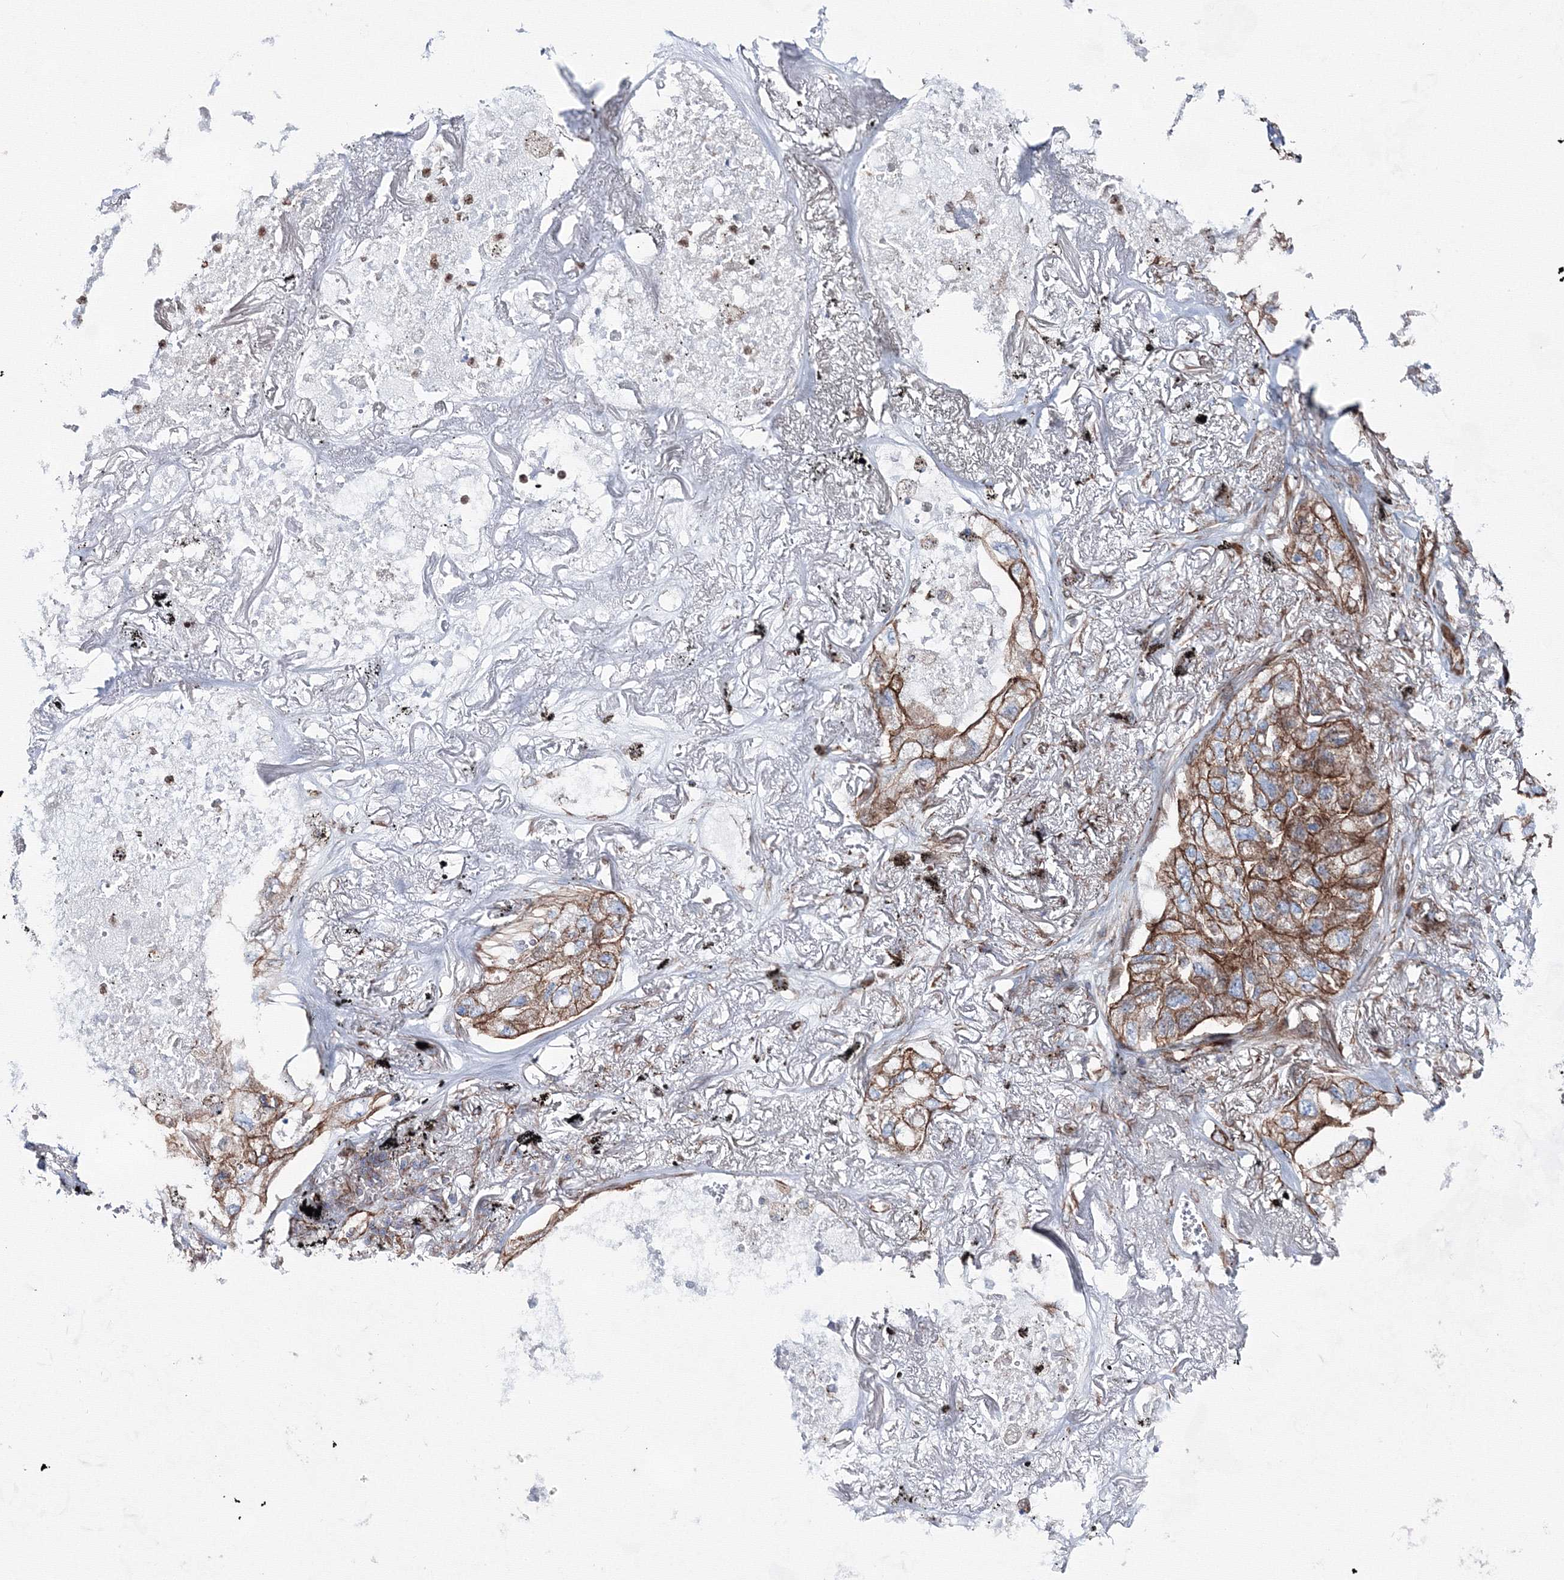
{"staining": {"intensity": "moderate", "quantity": ">75%", "location": "cytoplasmic/membranous"}, "tissue": "lung cancer", "cell_type": "Tumor cells", "image_type": "cancer", "snomed": [{"axis": "morphology", "description": "Adenocarcinoma, NOS"}, {"axis": "topography", "description": "Lung"}], "caption": "This is a histology image of immunohistochemistry staining of adenocarcinoma (lung), which shows moderate positivity in the cytoplasmic/membranous of tumor cells.", "gene": "ANKRD37", "patient": {"sex": "male", "age": 65}}